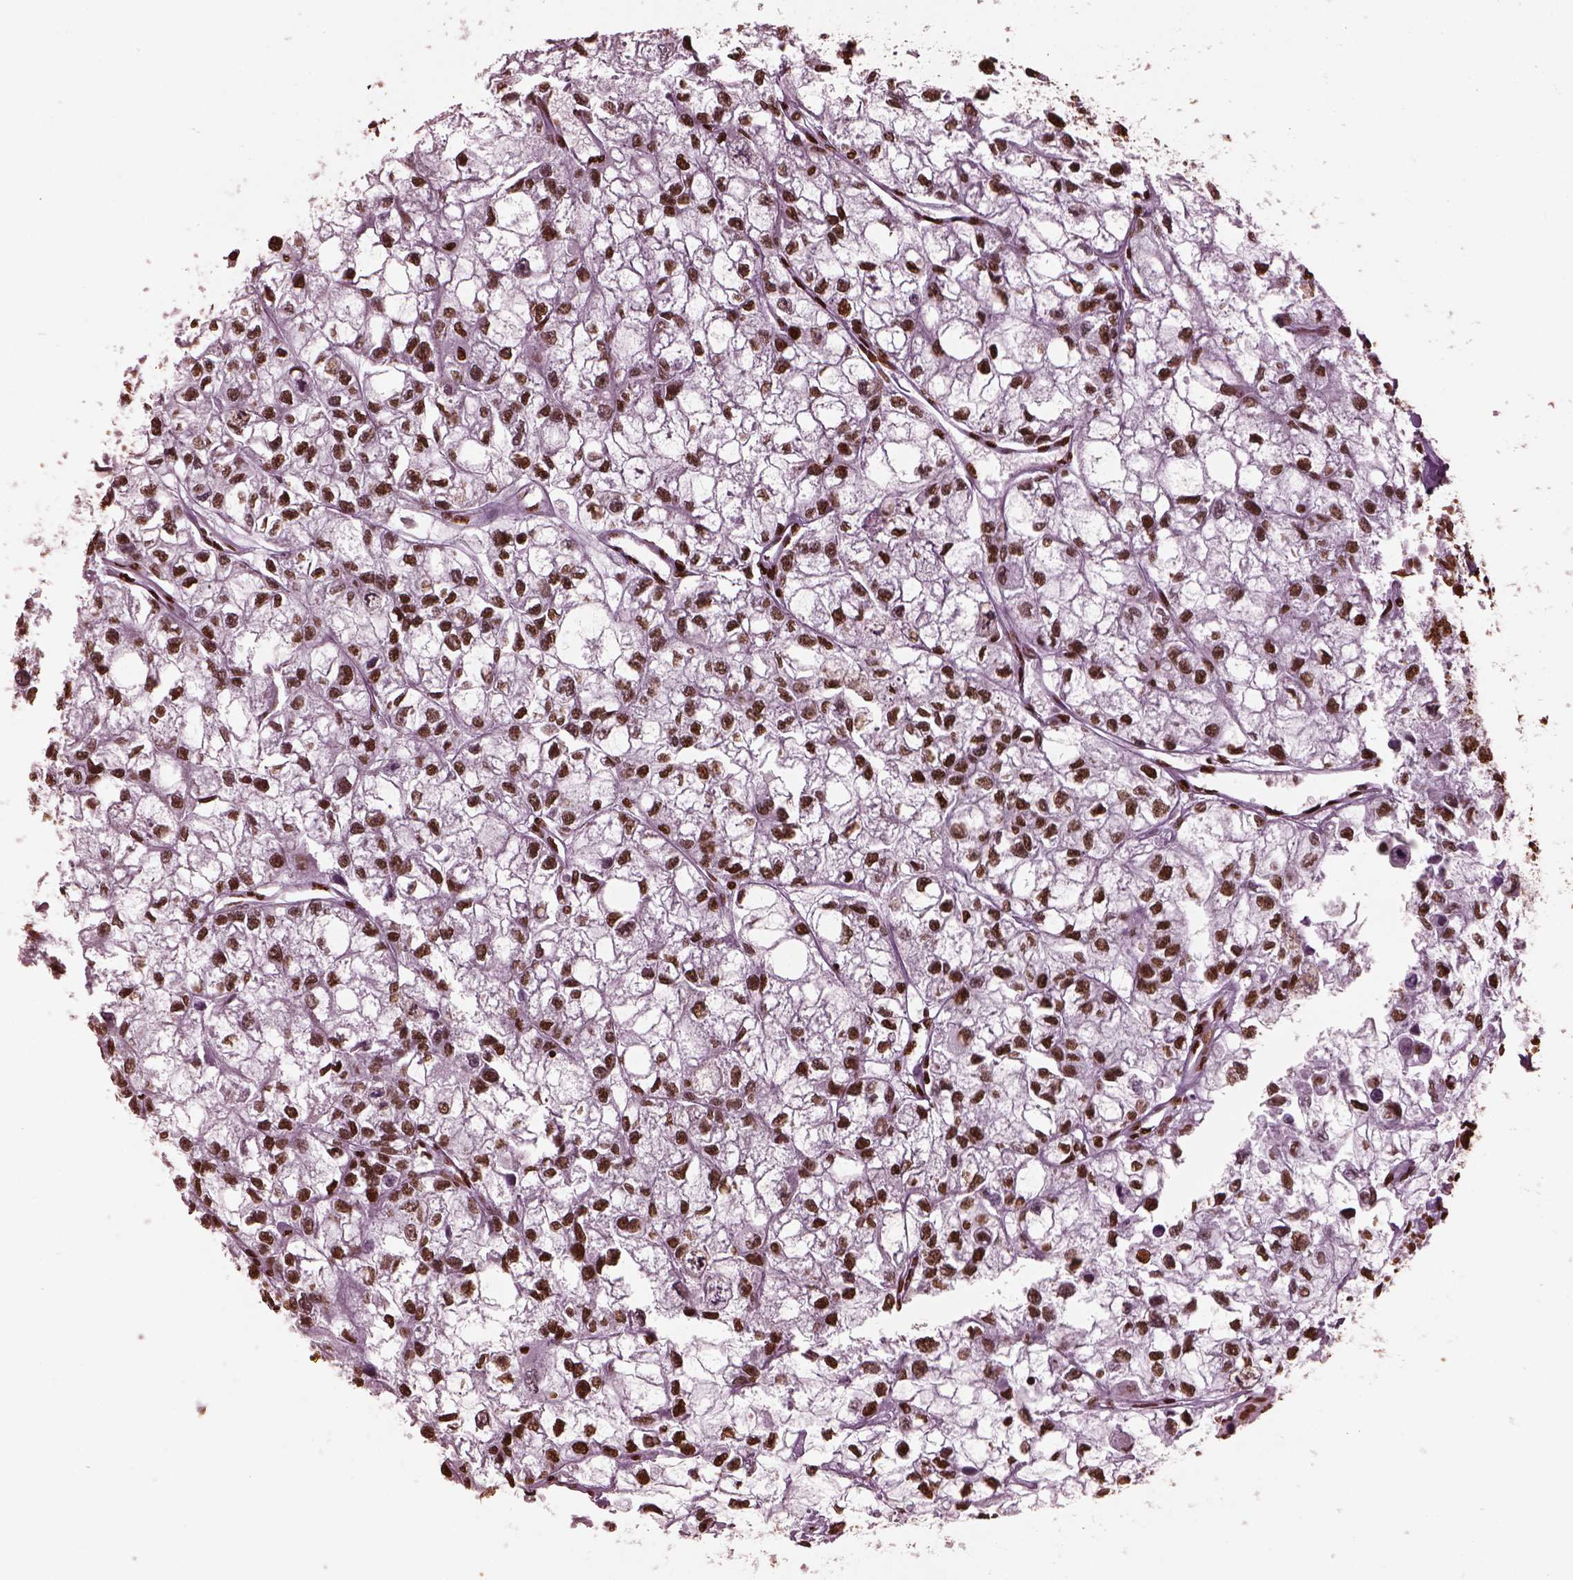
{"staining": {"intensity": "strong", "quantity": ">75%", "location": "nuclear"}, "tissue": "renal cancer", "cell_type": "Tumor cells", "image_type": "cancer", "snomed": [{"axis": "morphology", "description": "Adenocarcinoma, NOS"}, {"axis": "topography", "description": "Kidney"}], "caption": "Approximately >75% of tumor cells in renal cancer show strong nuclear protein expression as visualized by brown immunohistochemical staining.", "gene": "CBFA2T3", "patient": {"sex": "male", "age": 56}}